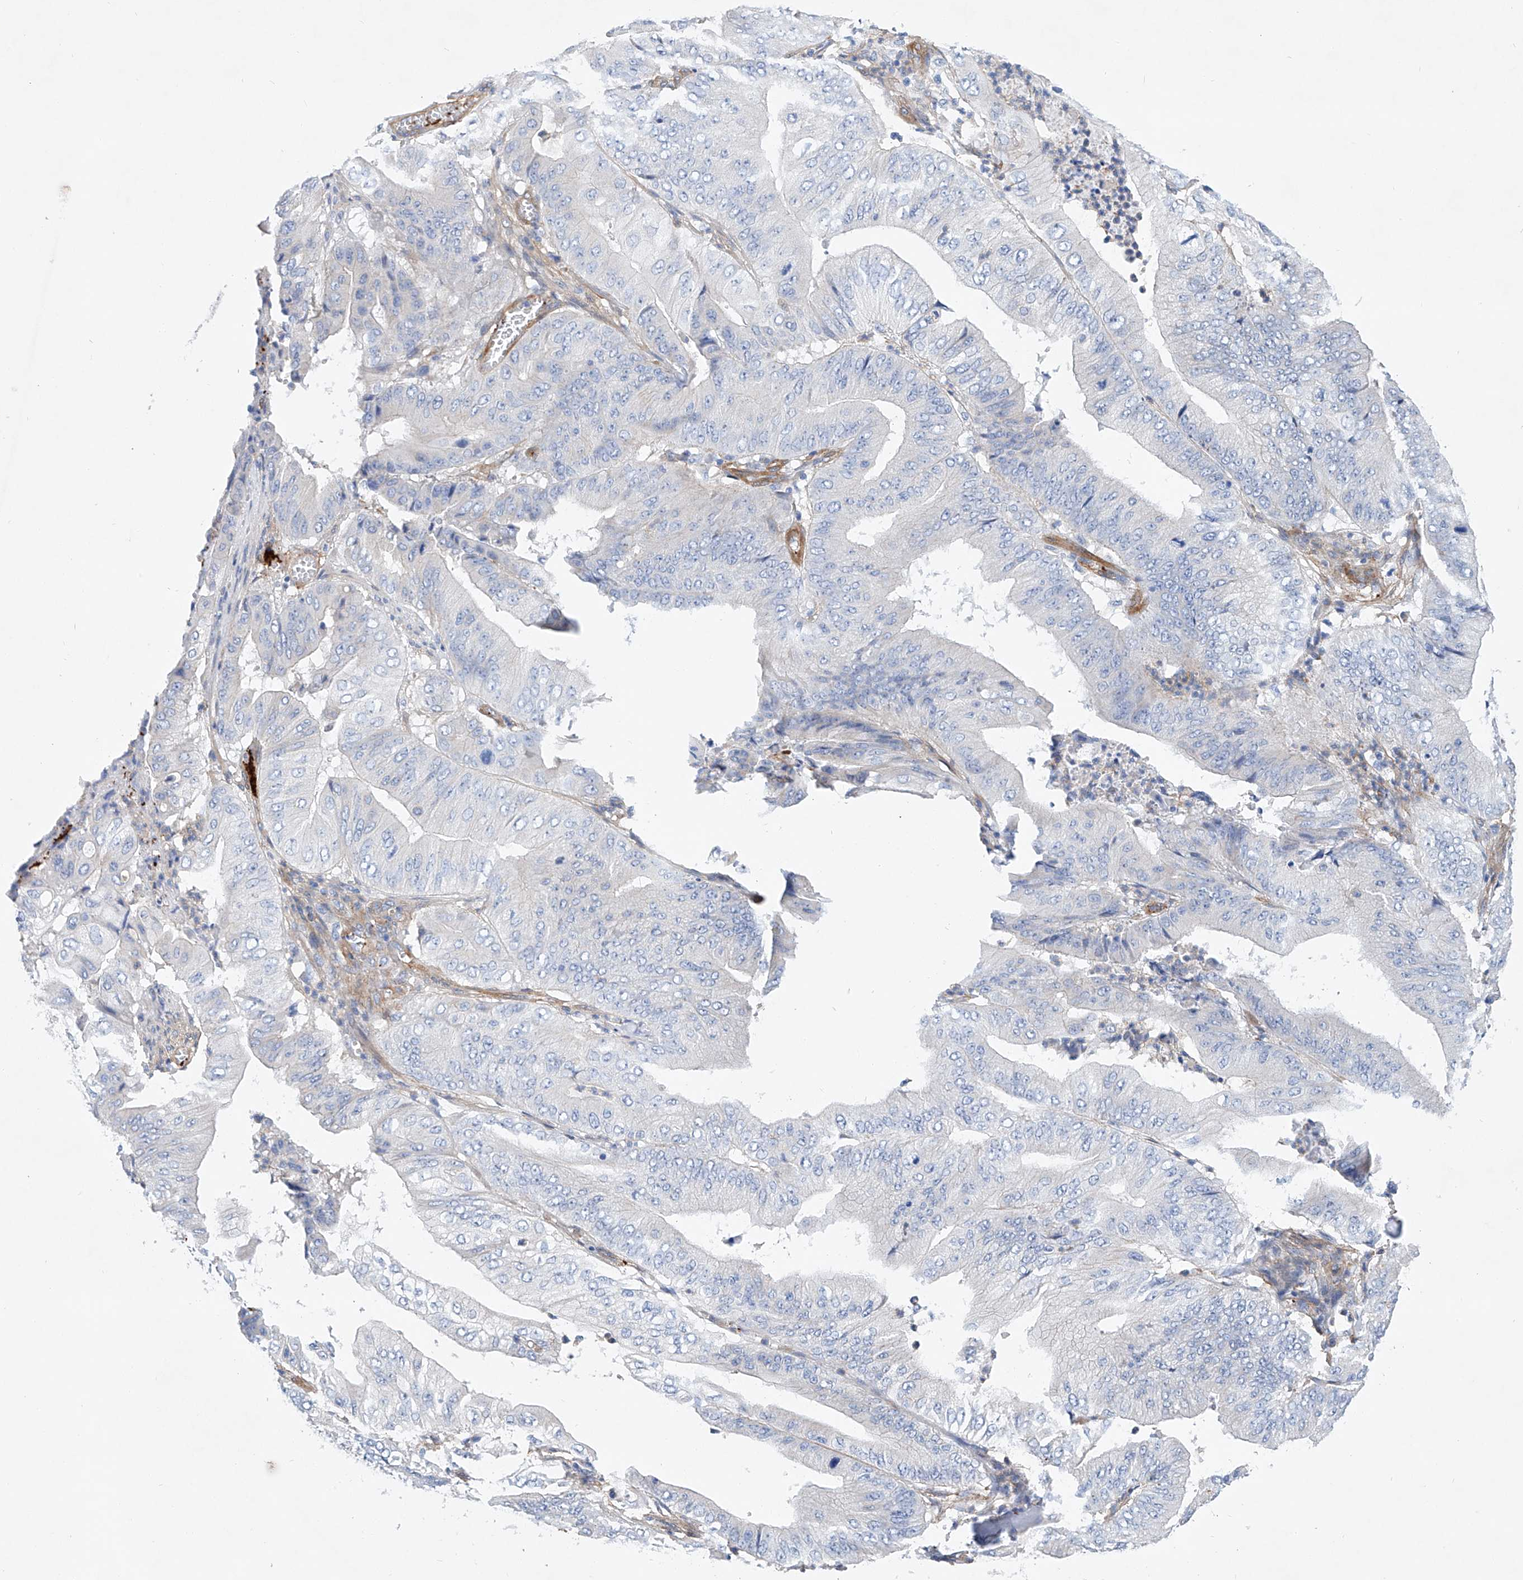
{"staining": {"intensity": "negative", "quantity": "none", "location": "none"}, "tissue": "pancreatic cancer", "cell_type": "Tumor cells", "image_type": "cancer", "snomed": [{"axis": "morphology", "description": "Adenocarcinoma, NOS"}, {"axis": "topography", "description": "Pancreas"}], "caption": "A micrograph of human pancreatic adenocarcinoma is negative for staining in tumor cells.", "gene": "TAS2R60", "patient": {"sex": "female", "age": 77}}